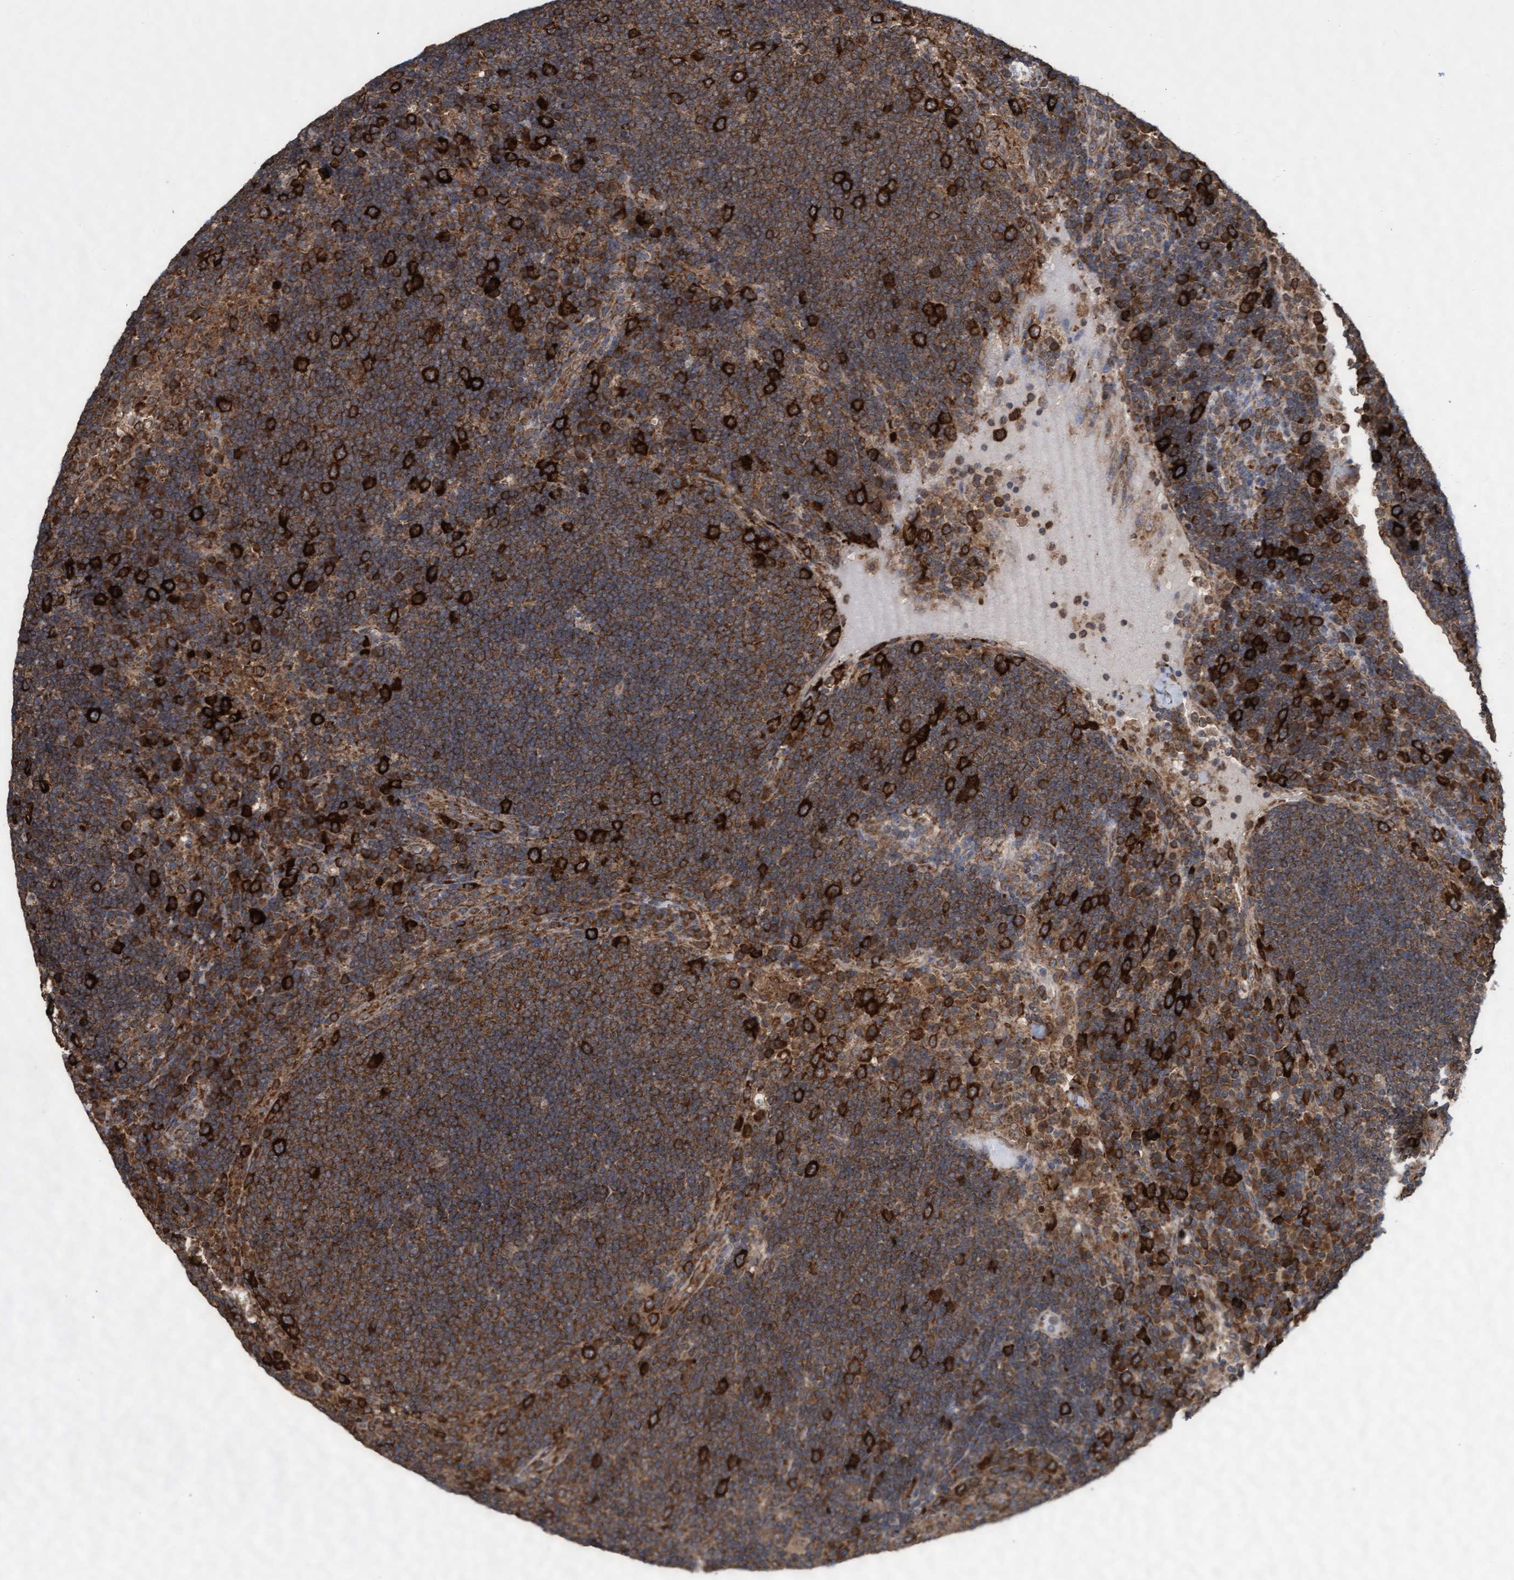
{"staining": {"intensity": "strong", "quantity": ">75%", "location": "cytoplasmic/membranous"}, "tissue": "lymph node", "cell_type": "Germinal center cells", "image_type": "normal", "snomed": [{"axis": "morphology", "description": "Normal tissue, NOS"}, {"axis": "topography", "description": "Lymph node"}], "caption": "The micrograph exhibits immunohistochemical staining of benign lymph node. There is strong cytoplasmic/membranous positivity is seen in approximately >75% of germinal center cells.", "gene": "ABCF2", "patient": {"sex": "female", "age": 53}}